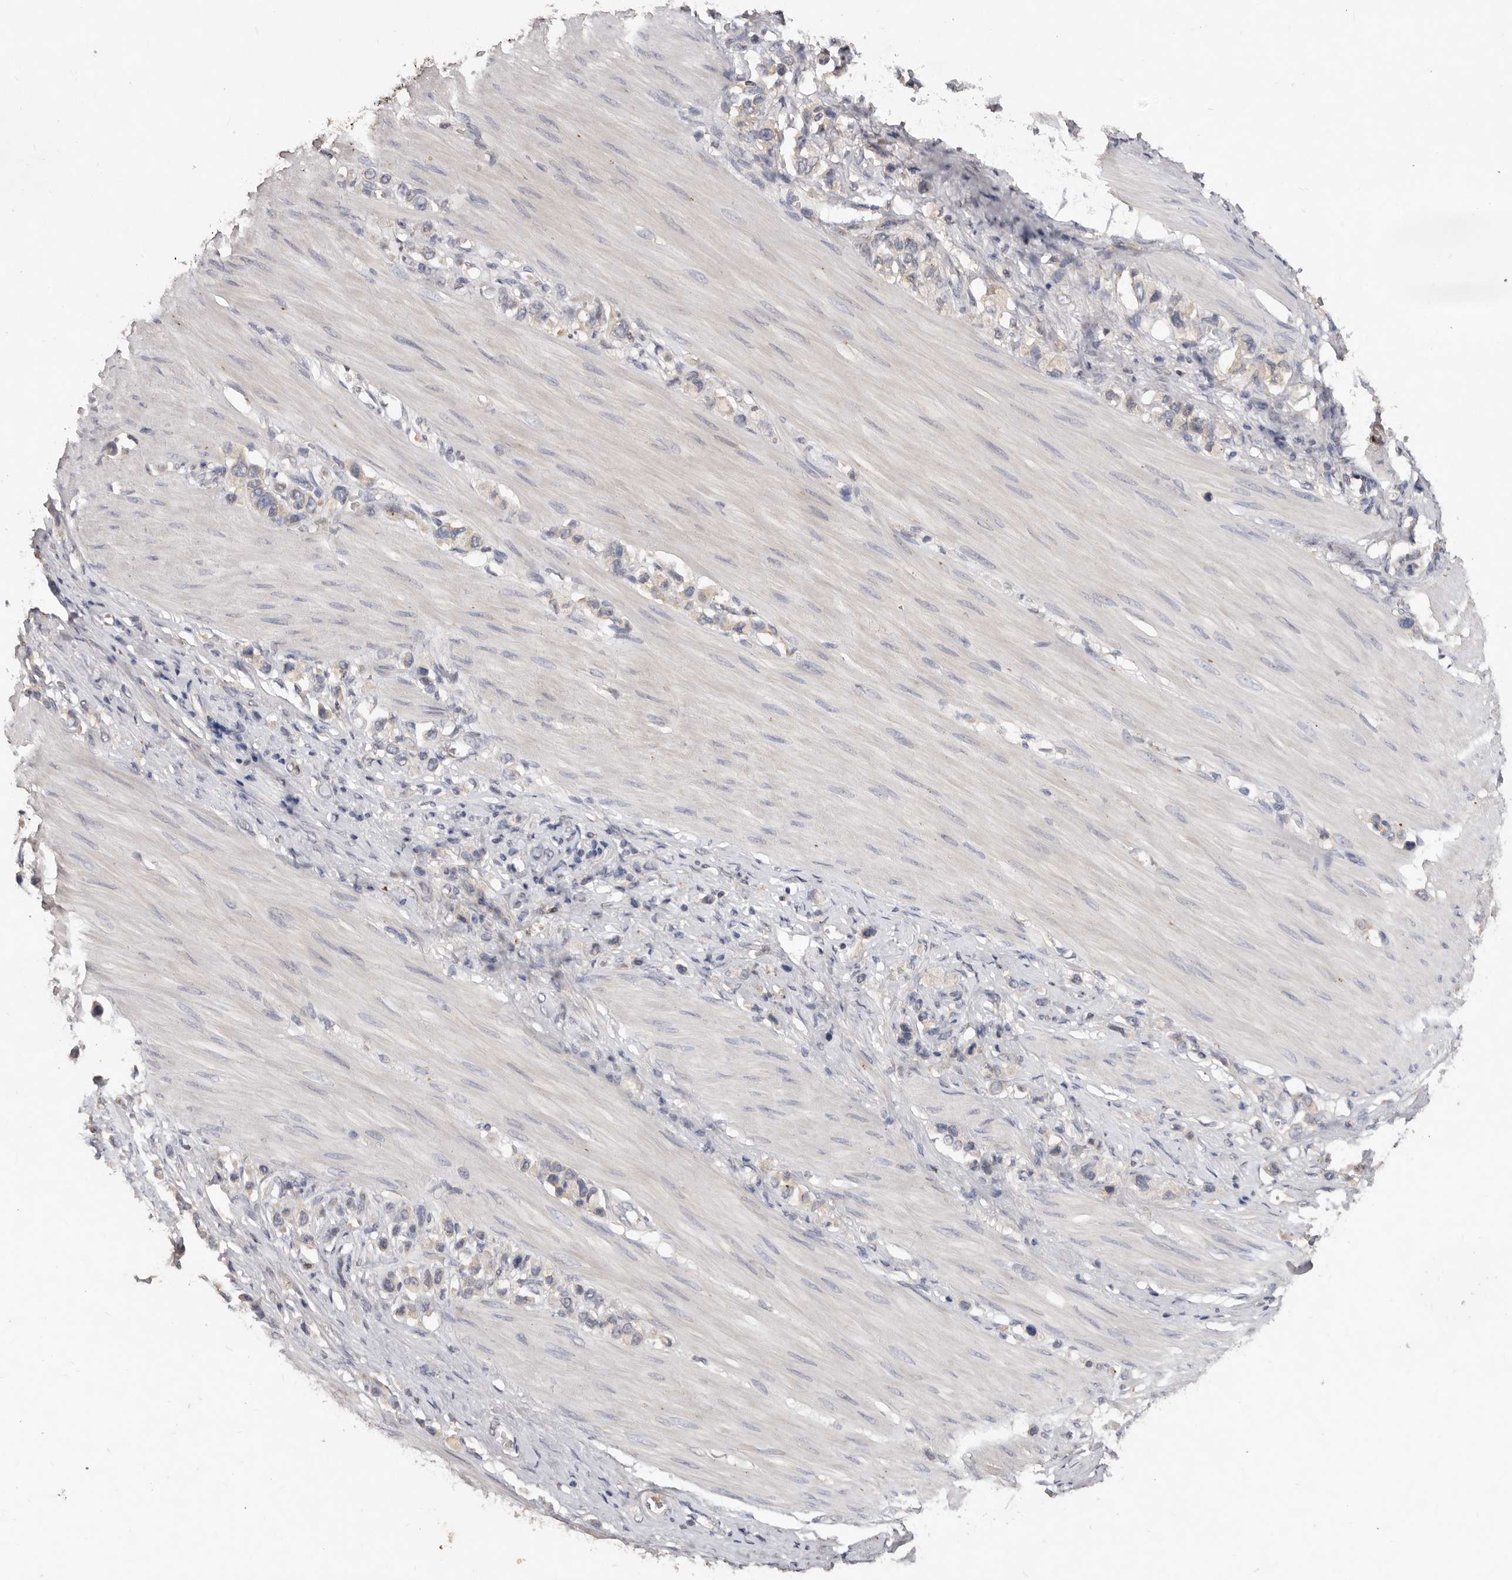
{"staining": {"intensity": "negative", "quantity": "none", "location": "none"}, "tissue": "stomach cancer", "cell_type": "Tumor cells", "image_type": "cancer", "snomed": [{"axis": "morphology", "description": "Adenocarcinoma, NOS"}, {"axis": "topography", "description": "Stomach"}], "caption": "IHC photomicrograph of human stomach cancer stained for a protein (brown), which reveals no positivity in tumor cells. (DAB immunohistochemistry (IHC) with hematoxylin counter stain).", "gene": "EDEM1", "patient": {"sex": "female", "age": 65}}